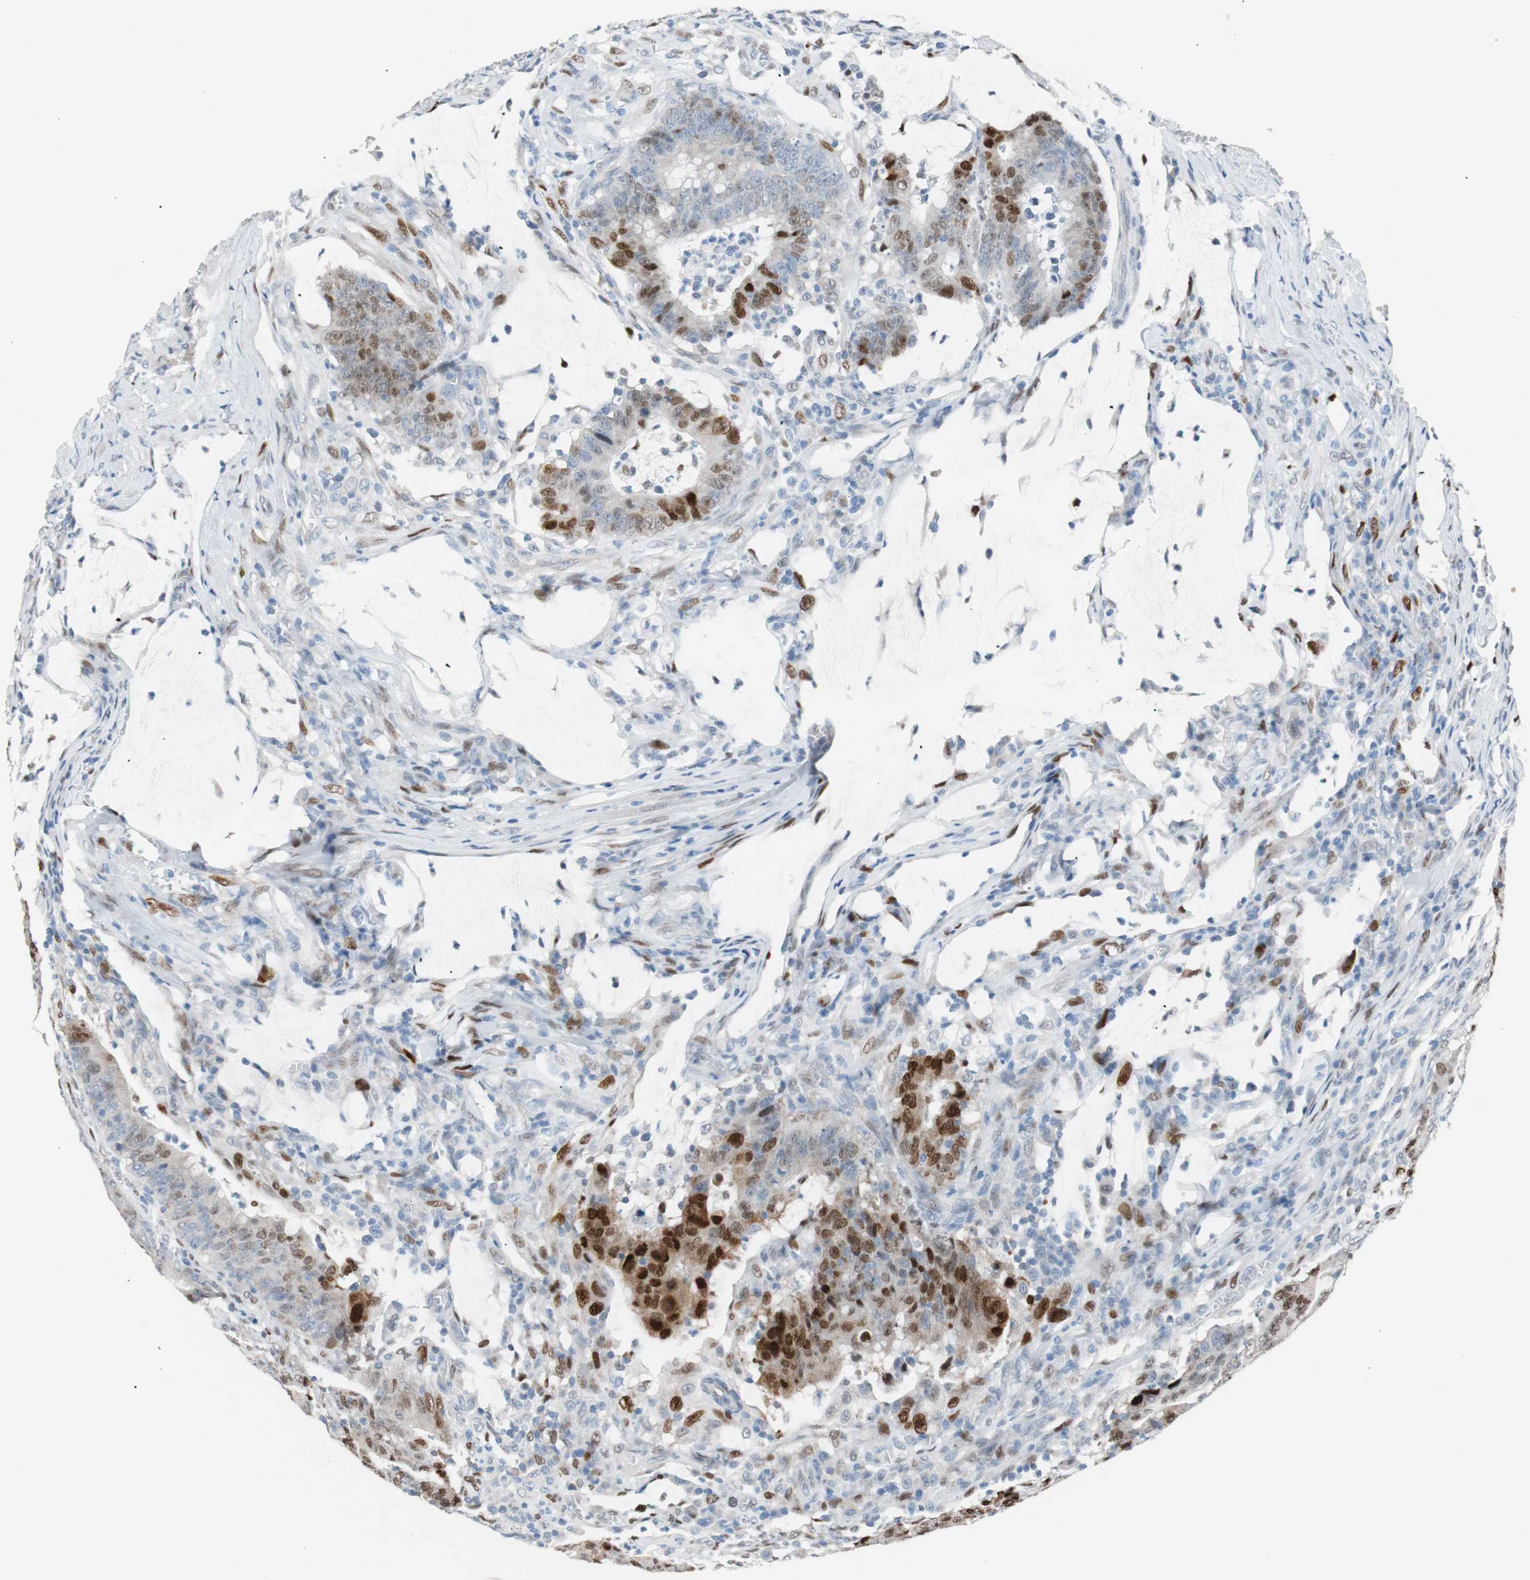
{"staining": {"intensity": "strong", "quantity": "<25%", "location": "nuclear"}, "tissue": "colorectal cancer", "cell_type": "Tumor cells", "image_type": "cancer", "snomed": [{"axis": "morphology", "description": "Adenocarcinoma, NOS"}, {"axis": "topography", "description": "Colon"}], "caption": "Protein staining exhibits strong nuclear expression in about <25% of tumor cells in colorectal cancer.", "gene": "FOSL1", "patient": {"sex": "male", "age": 45}}